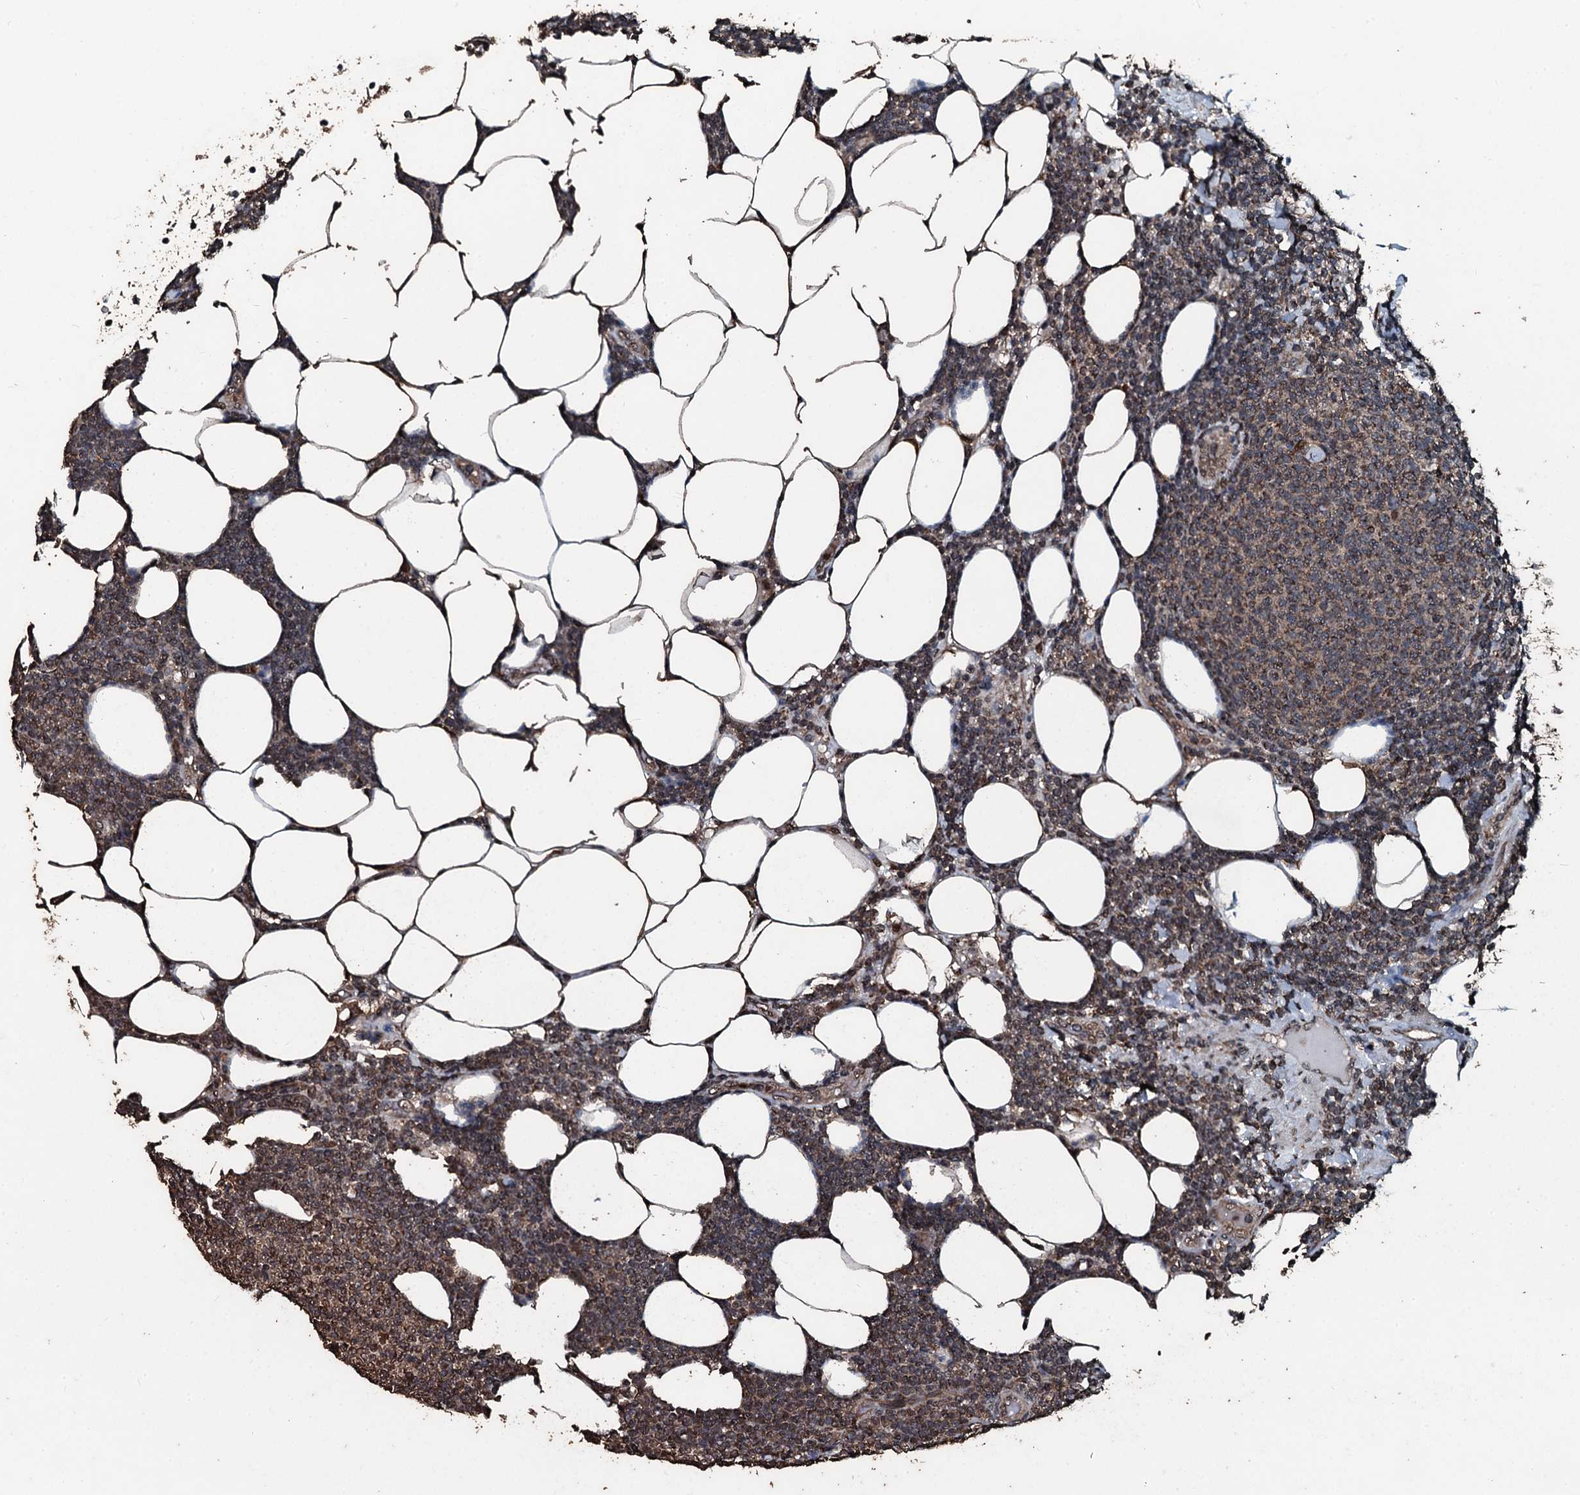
{"staining": {"intensity": "weak", "quantity": "25%-75%", "location": "nuclear"}, "tissue": "lymphoma", "cell_type": "Tumor cells", "image_type": "cancer", "snomed": [{"axis": "morphology", "description": "Malignant lymphoma, non-Hodgkin's type, Low grade"}, {"axis": "topography", "description": "Lymph node"}], "caption": "Immunohistochemical staining of low-grade malignant lymphoma, non-Hodgkin's type shows low levels of weak nuclear protein positivity in approximately 25%-75% of tumor cells. The staining is performed using DAB brown chromogen to label protein expression. The nuclei are counter-stained blue using hematoxylin.", "gene": "FAAP24", "patient": {"sex": "male", "age": 66}}